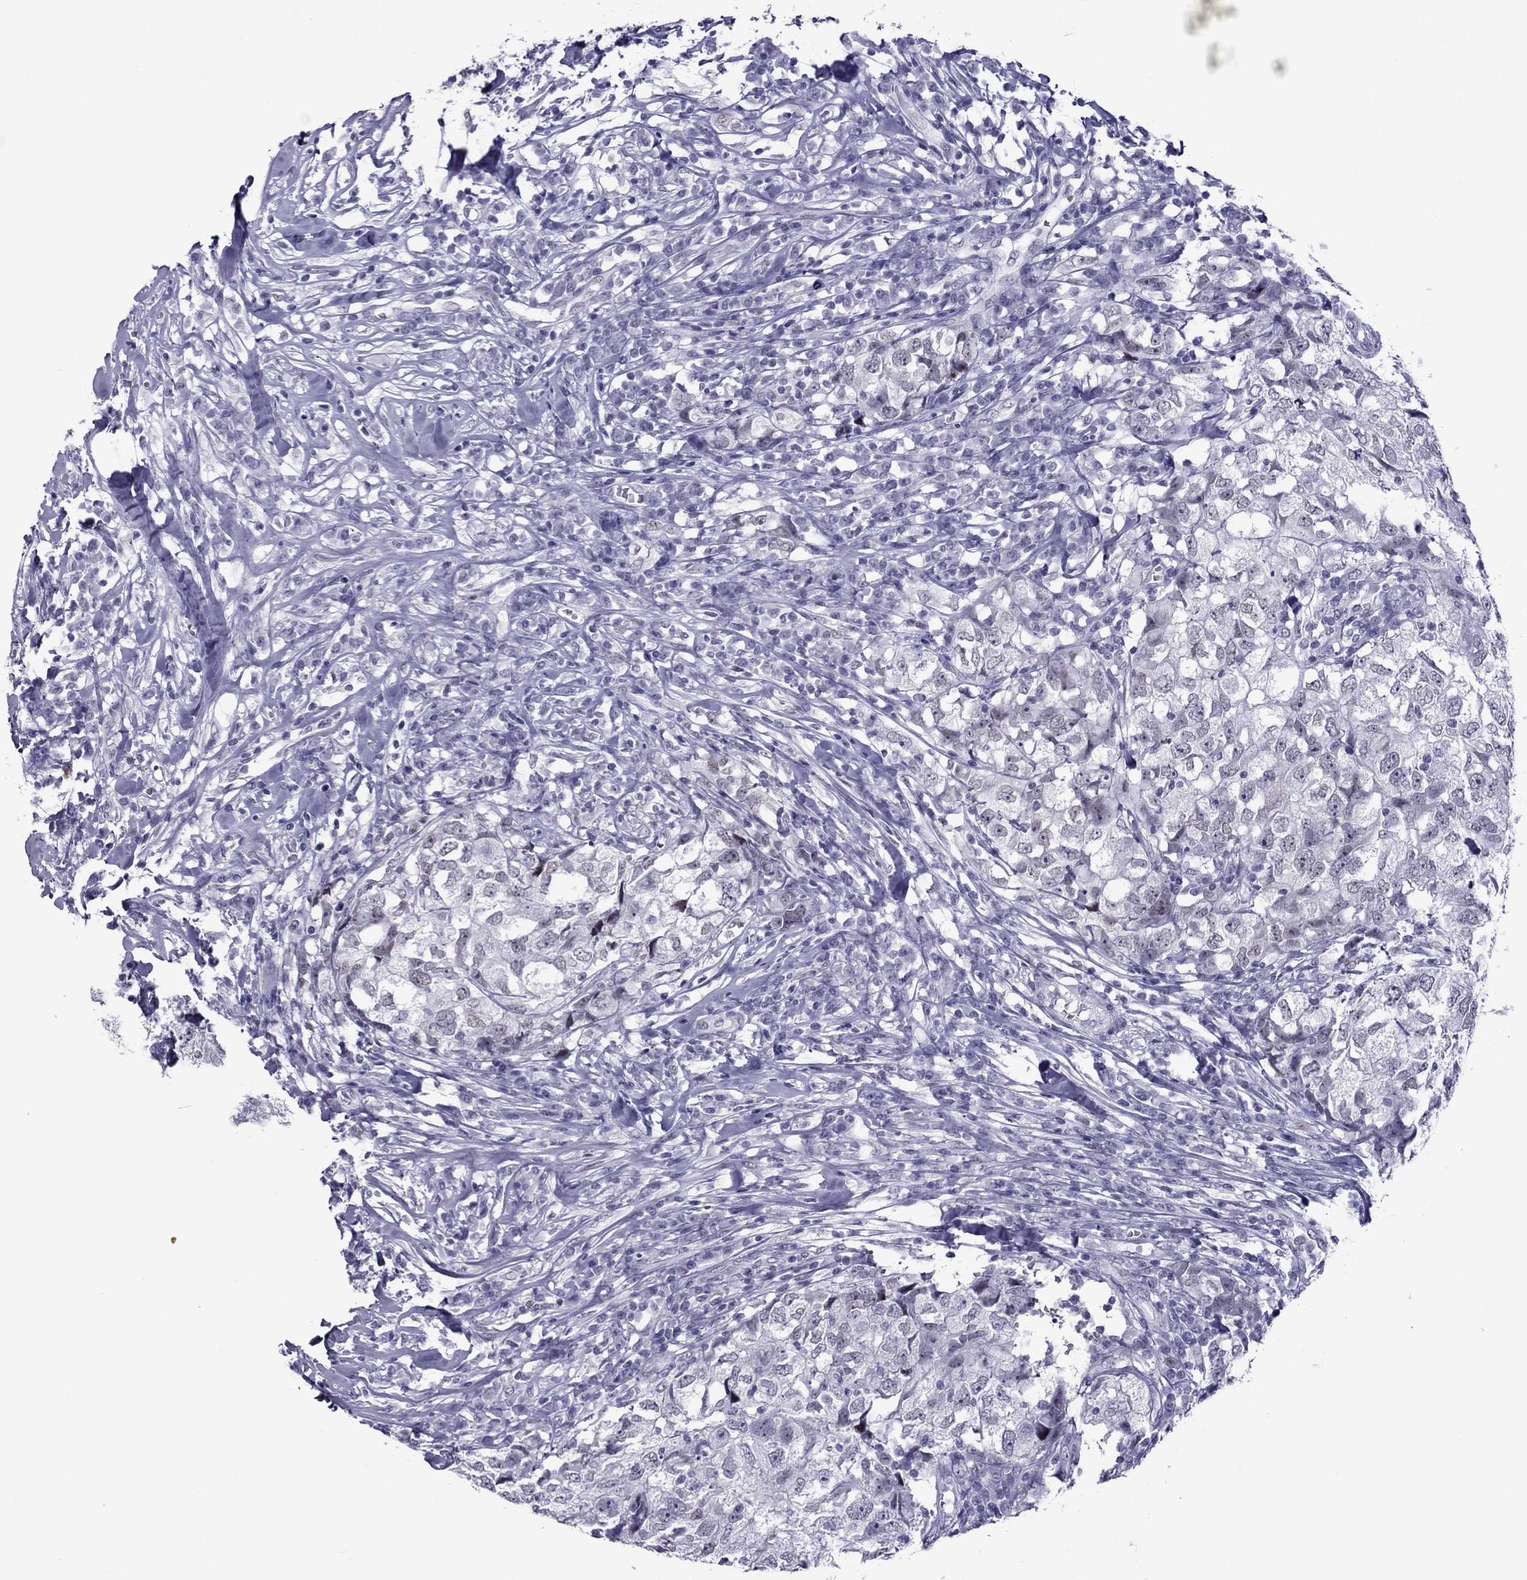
{"staining": {"intensity": "negative", "quantity": "none", "location": "none"}, "tissue": "breast cancer", "cell_type": "Tumor cells", "image_type": "cancer", "snomed": [{"axis": "morphology", "description": "Duct carcinoma"}, {"axis": "topography", "description": "Breast"}], "caption": "Tumor cells are negative for brown protein staining in infiltrating ductal carcinoma (breast). Brightfield microscopy of immunohistochemistry stained with DAB (brown) and hematoxylin (blue), captured at high magnification.", "gene": "MYLK3", "patient": {"sex": "female", "age": 30}}